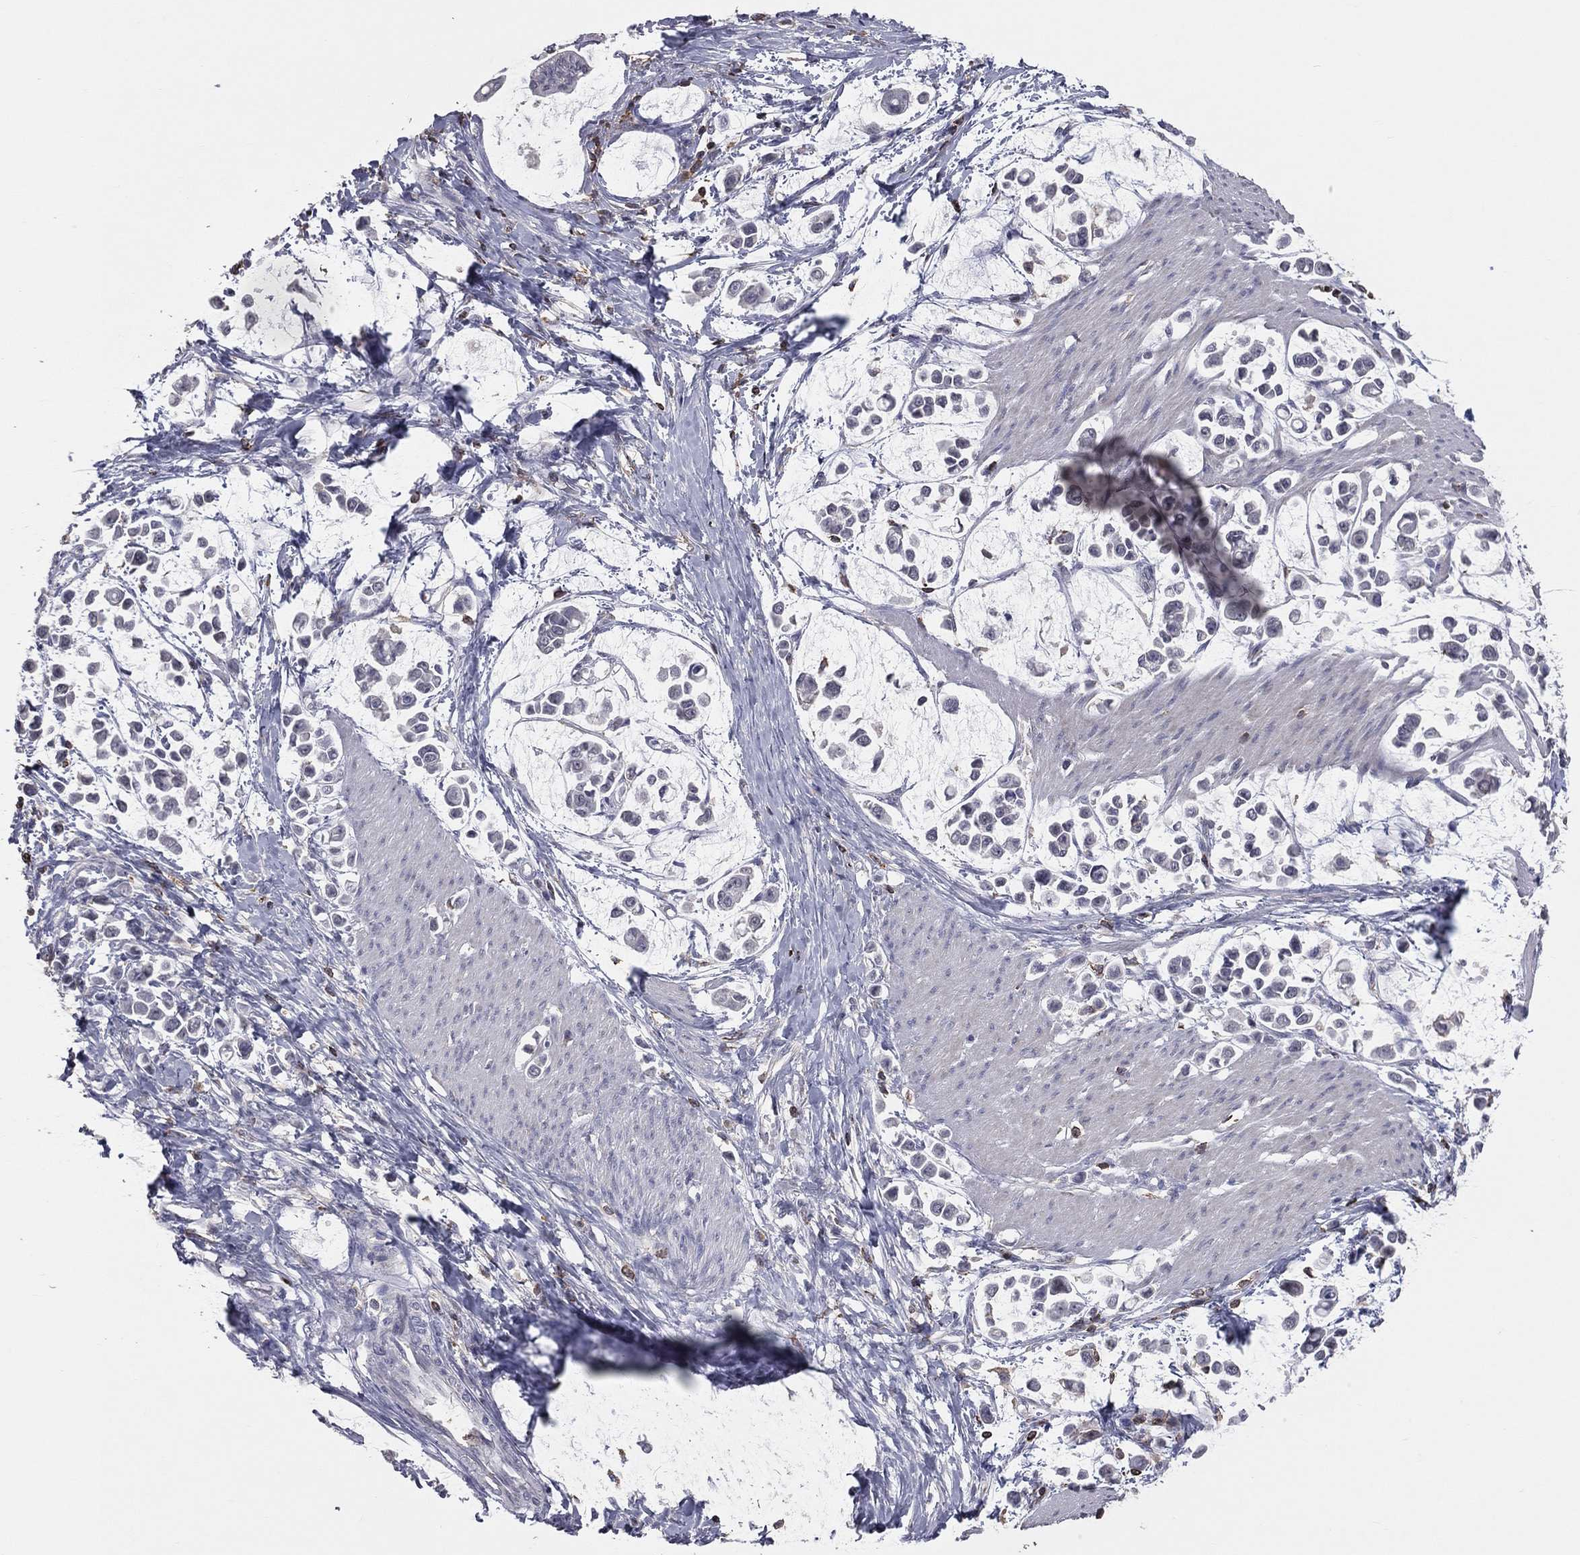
{"staining": {"intensity": "negative", "quantity": "none", "location": "none"}, "tissue": "stomach cancer", "cell_type": "Tumor cells", "image_type": "cancer", "snomed": [{"axis": "morphology", "description": "Adenocarcinoma, NOS"}, {"axis": "topography", "description": "Stomach"}], "caption": "DAB immunohistochemical staining of human stomach adenocarcinoma displays no significant positivity in tumor cells.", "gene": "PSTPIP1", "patient": {"sex": "male", "age": 82}}